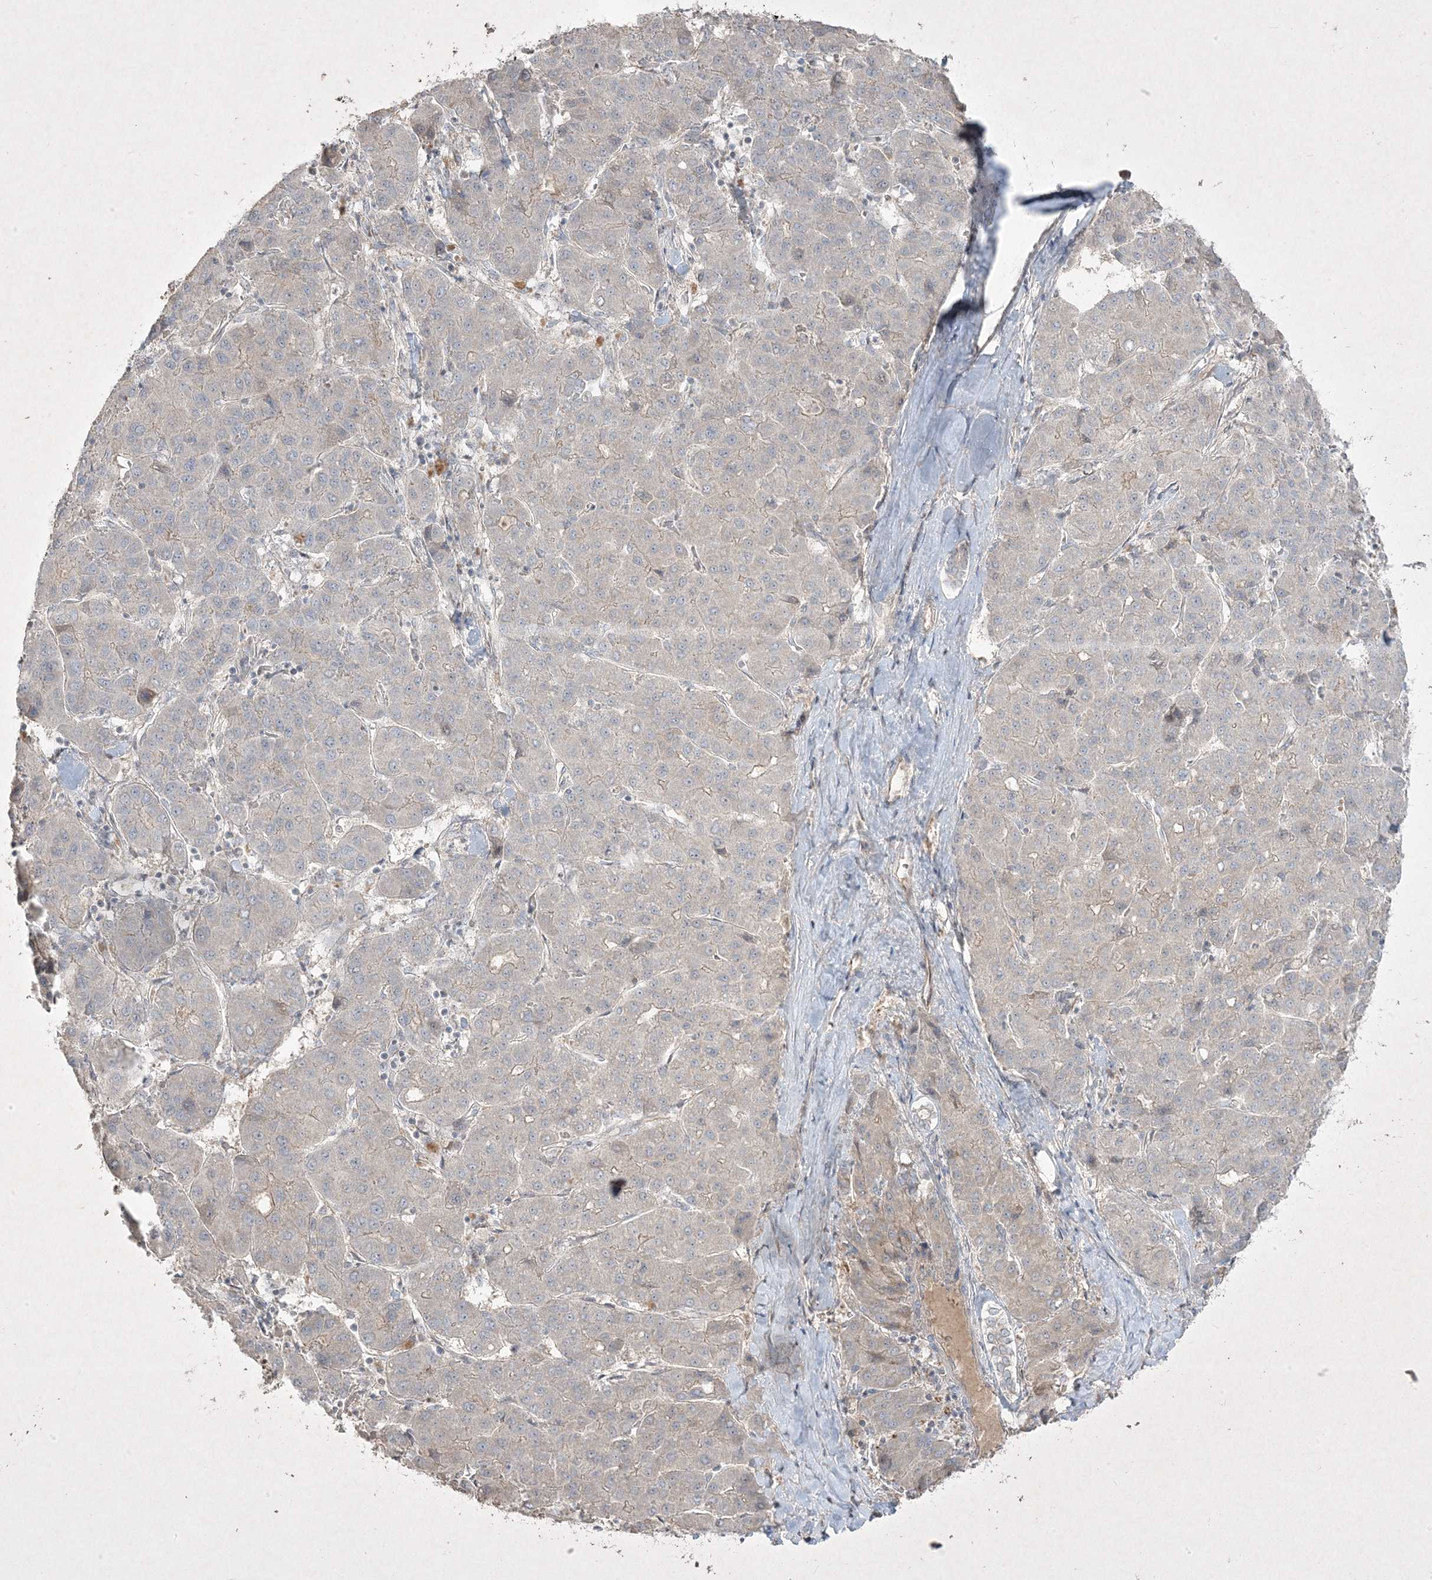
{"staining": {"intensity": "negative", "quantity": "none", "location": "none"}, "tissue": "liver cancer", "cell_type": "Tumor cells", "image_type": "cancer", "snomed": [{"axis": "morphology", "description": "Carcinoma, Hepatocellular, NOS"}, {"axis": "topography", "description": "Liver"}], "caption": "Immunohistochemical staining of liver cancer displays no significant staining in tumor cells.", "gene": "RGL4", "patient": {"sex": "male", "age": 65}}